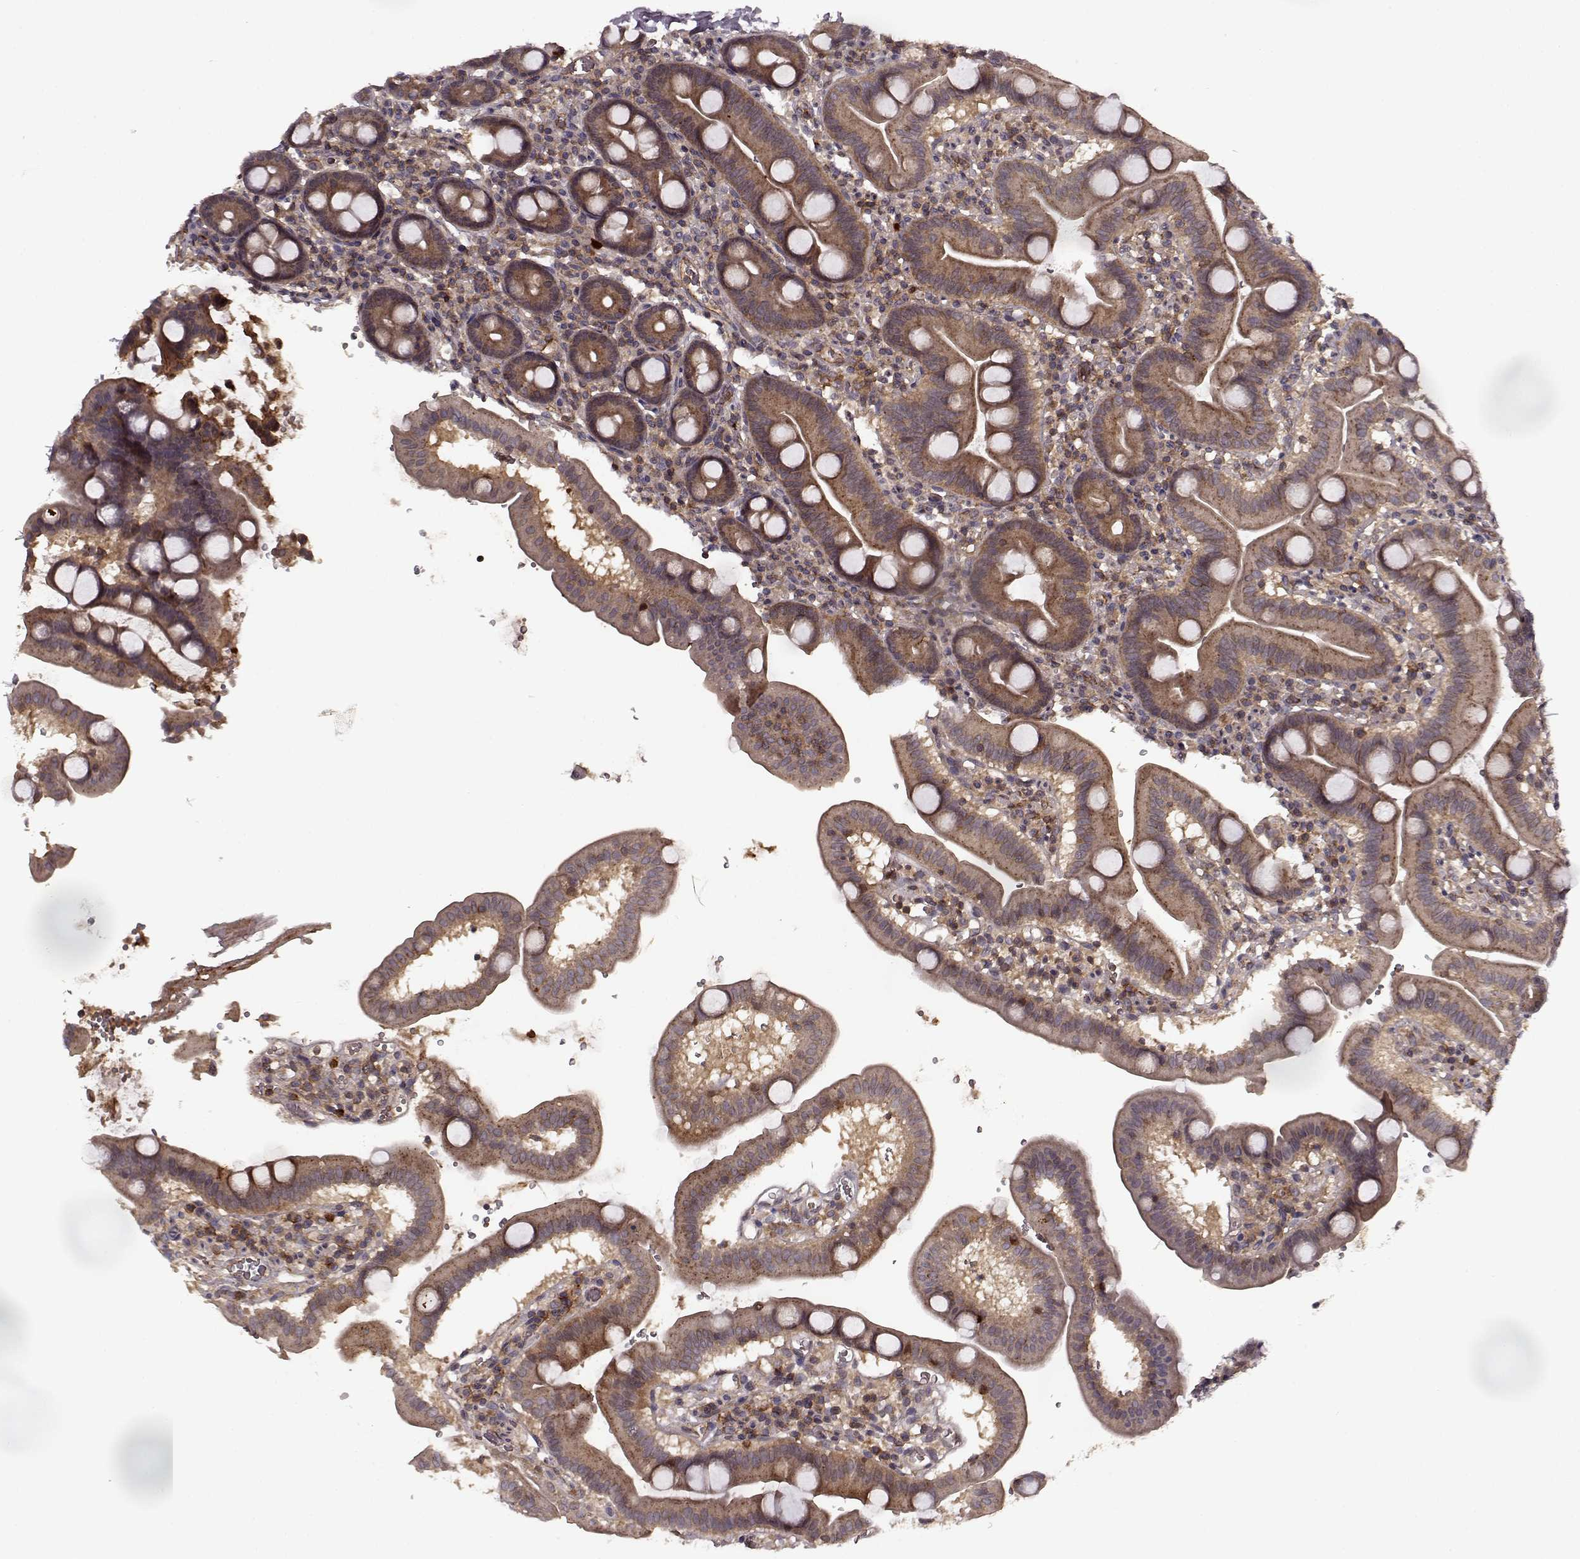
{"staining": {"intensity": "weak", "quantity": ">75%", "location": "cytoplasmic/membranous"}, "tissue": "duodenum", "cell_type": "Glandular cells", "image_type": "normal", "snomed": [{"axis": "morphology", "description": "Normal tissue, NOS"}, {"axis": "topography", "description": "Duodenum"}], "caption": "A photomicrograph of duodenum stained for a protein shows weak cytoplasmic/membranous brown staining in glandular cells.", "gene": "IFRD2", "patient": {"sex": "male", "age": 59}}